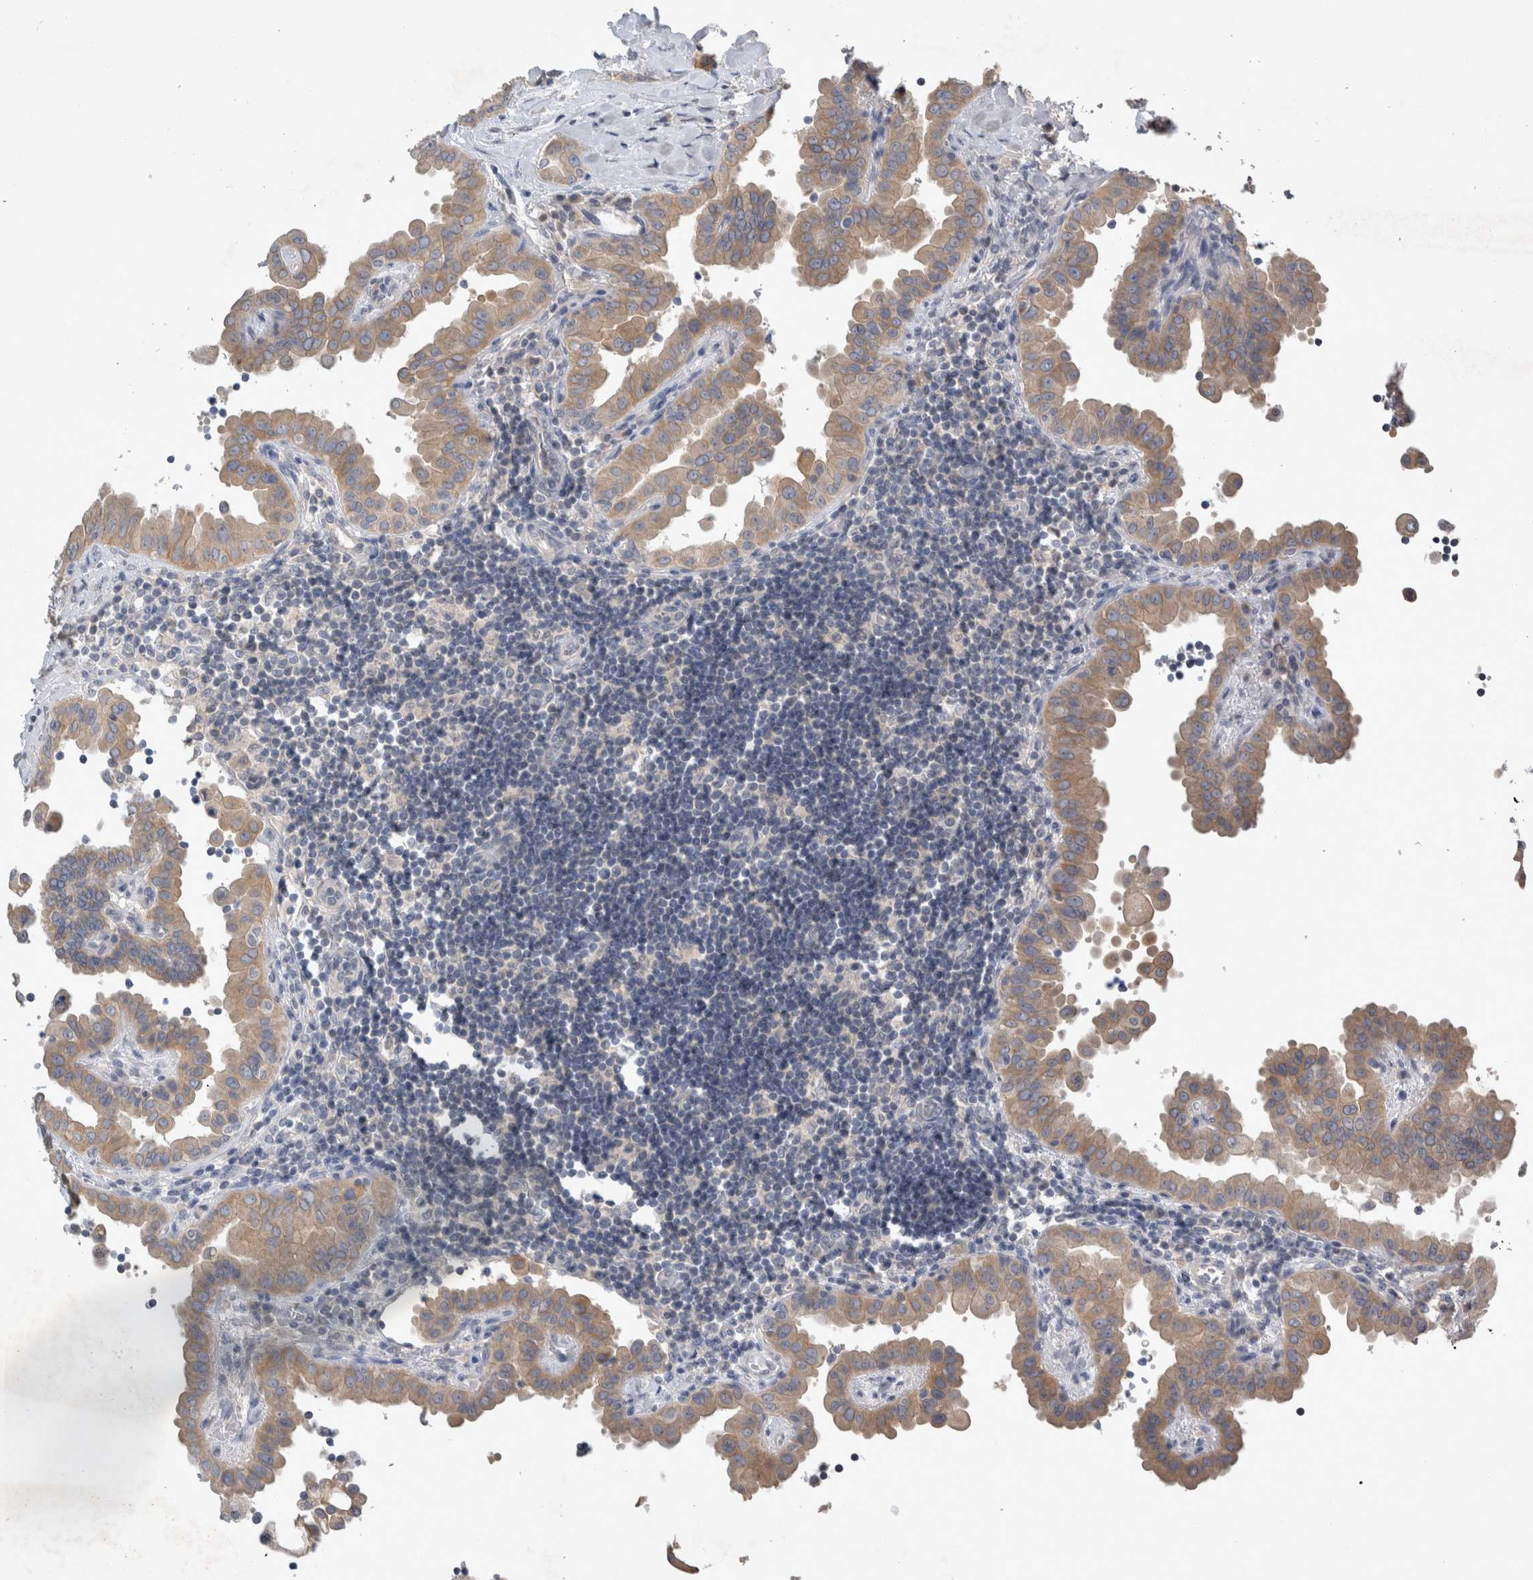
{"staining": {"intensity": "moderate", "quantity": ">75%", "location": "cytoplasmic/membranous"}, "tissue": "thyroid cancer", "cell_type": "Tumor cells", "image_type": "cancer", "snomed": [{"axis": "morphology", "description": "Papillary adenocarcinoma, NOS"}, {"axis": "topography", "description": "Thyroid gland"}], "caption": "The micrograph reveals a brown stain indicating the presence of a protein in the cytoplasmic/membranous of tumor cells in papillary adenocarcinoma (thyroid). (Stains: DAB in brown, nuclei in blue, Microscopy: brightfield microscopy at high magnification).", "gene": "SLC22A11", "patient": {"sex": "male", "age": 33}}